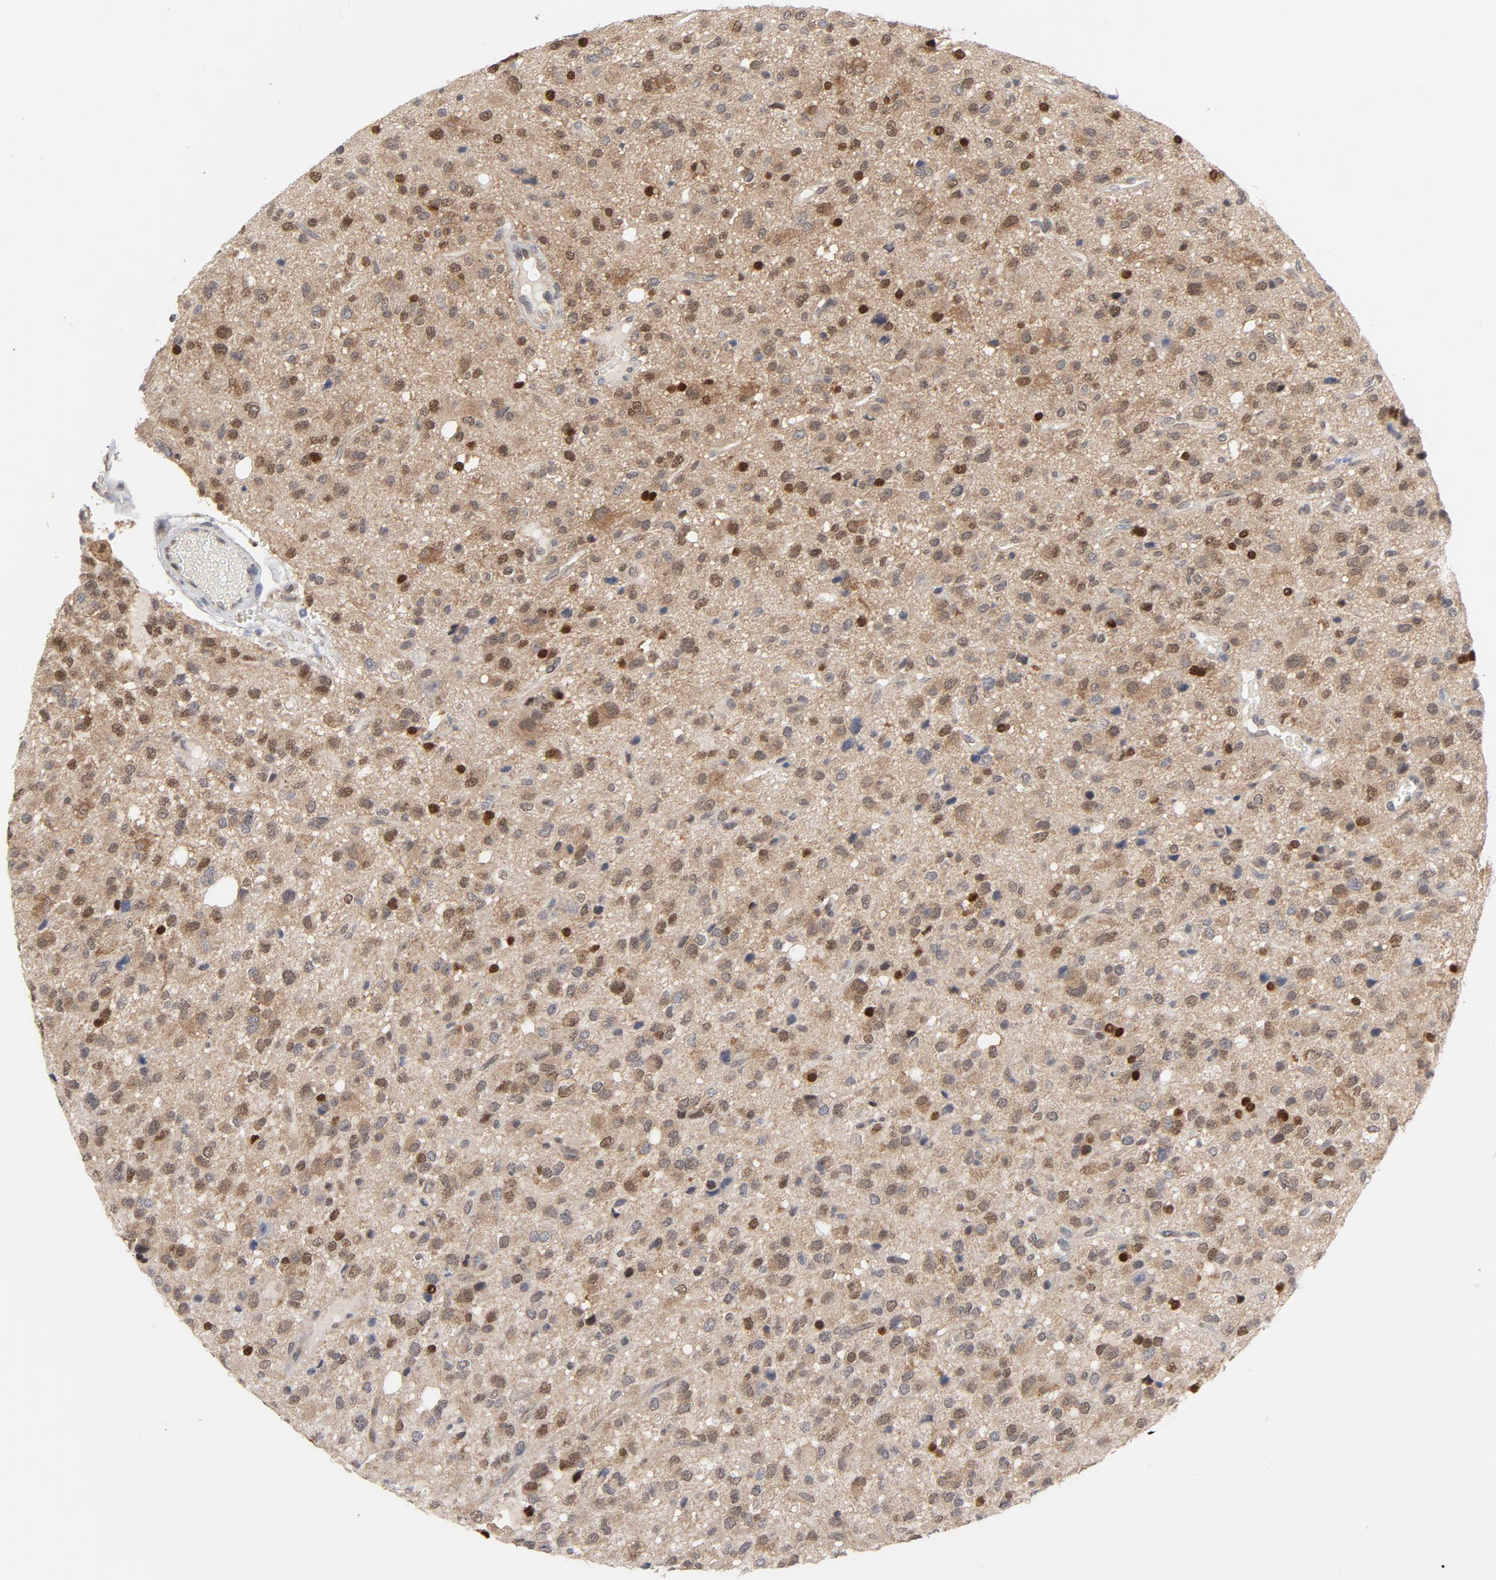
{"staining": {"intensity": "moderate", "quantity": ">75%", "location": "cytoplasmic/membranous,nuclear"}, "tissue": "glioma", "cell_type": "Tumor cells", "image_type": "cancer", "snomed": [{"axis": "morphology", "description": "Glioma, malignant, High grade"}, {"axis": "topography", "description": "Brain"}], "caption": "DAB (3,3'-diaminobenzidine) immunohistochemical staining of human glioma displays moderate cytoplasmic/membranous and nuclear protein staining in about >75% of tumor cells.", "gene": "PRDX1", "patient": {"sex": "male", "age": 47}}